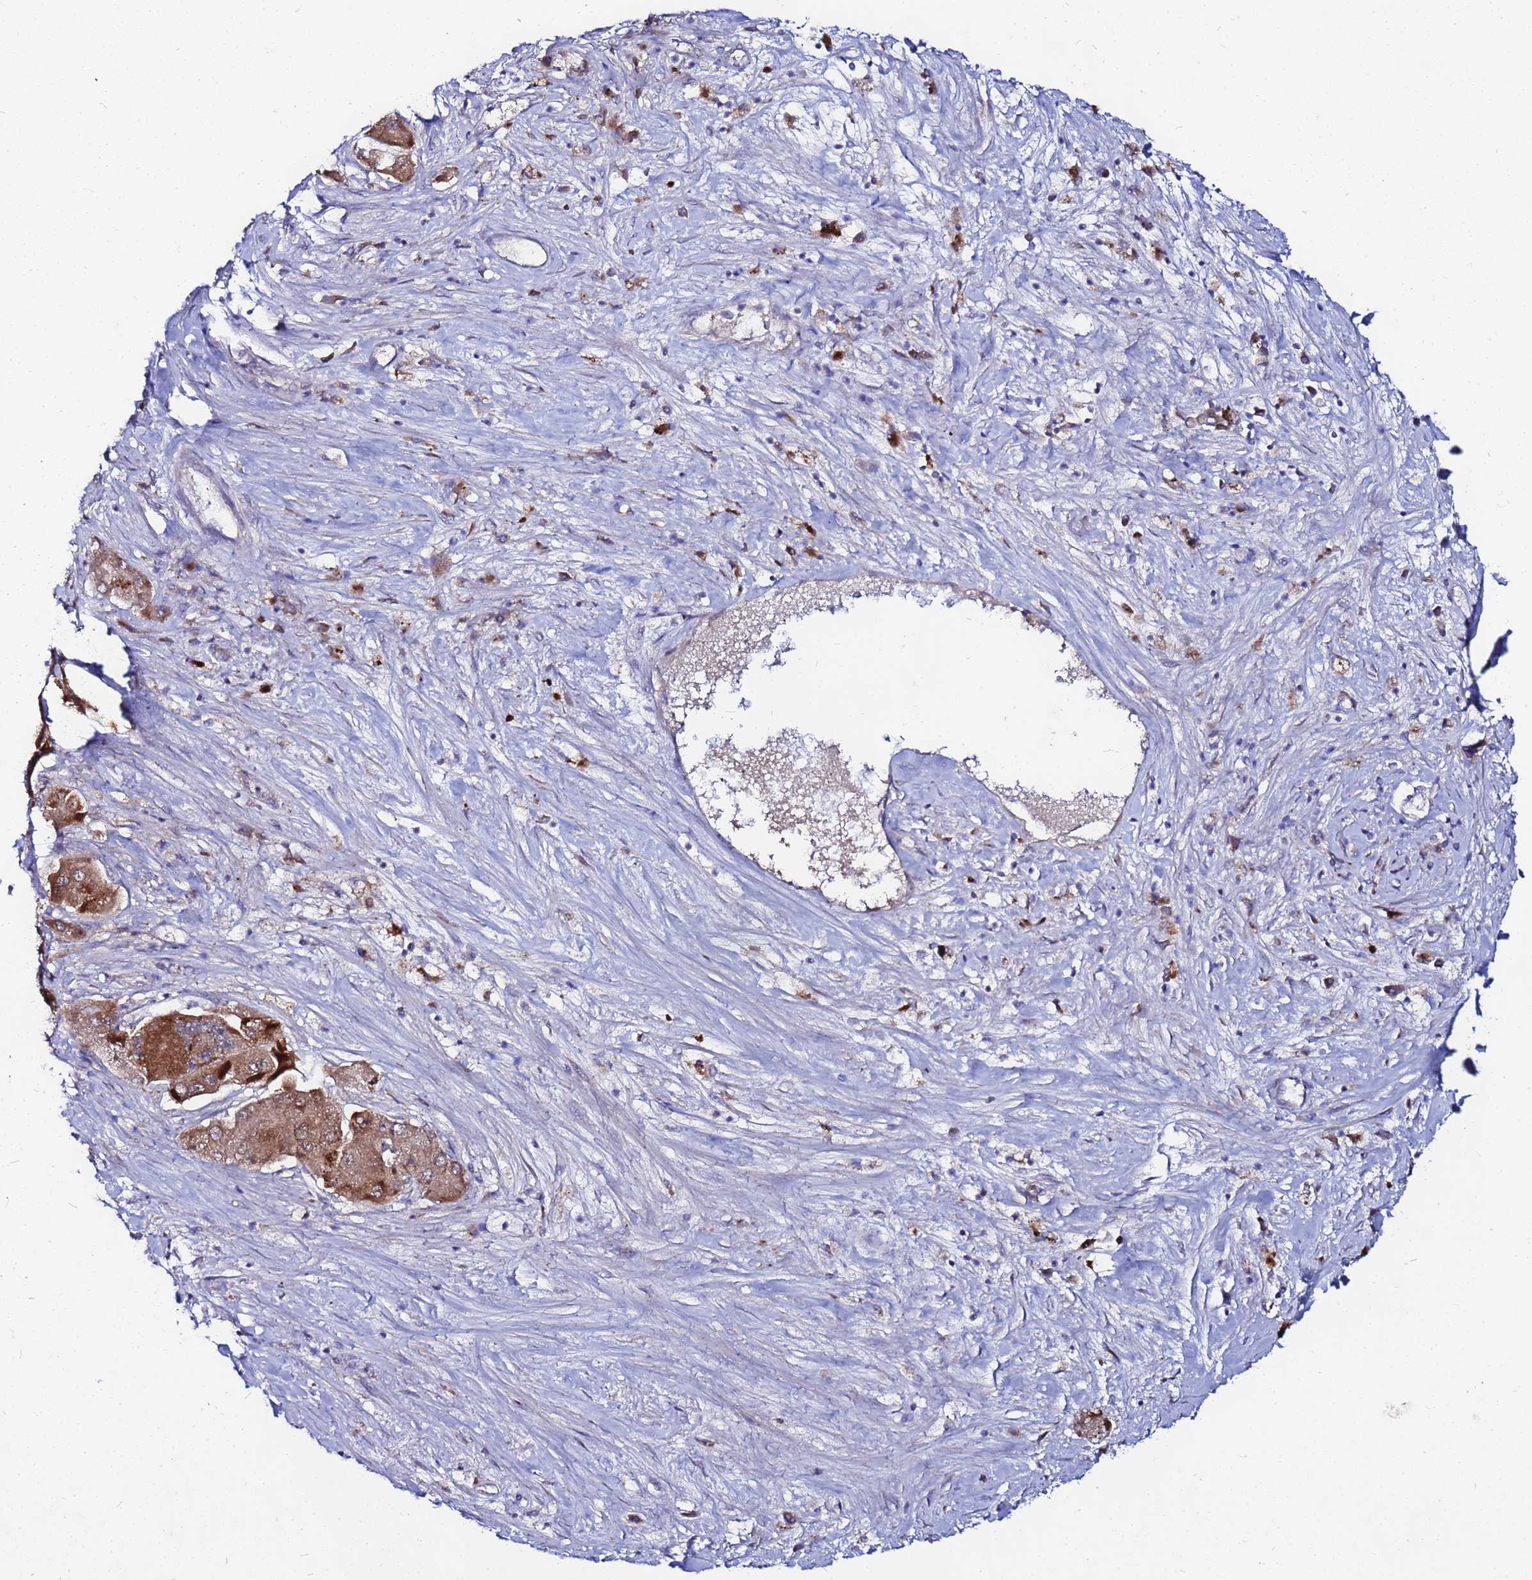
{"staining": {"intensity": "strong", "quantity": ">75%", "location": "cytoplasmic/membranous"}, "tissue": "liver cancer", "cell_type": "Tumor cells", "image_type": "cancer", "snomed": [{"axis": "morphology", "description": "Carcinoma, Hepatocellular, NOS"}, {"axis": "topography", "description": "Liver"}], "caption": "Immunohistochemical staining of hepatocellular carcinoma (liver) displays high levels of strong cytoplasmic/membranous protein positivity in approximately >75% of tumor cells. The staining is performed using DAB brown chromogen to label protein expression. The nuclei are counter-stained blue using hematoxylin.", "gene": "FAHD2A", "patient": {"sex": "female", "age": 73}}